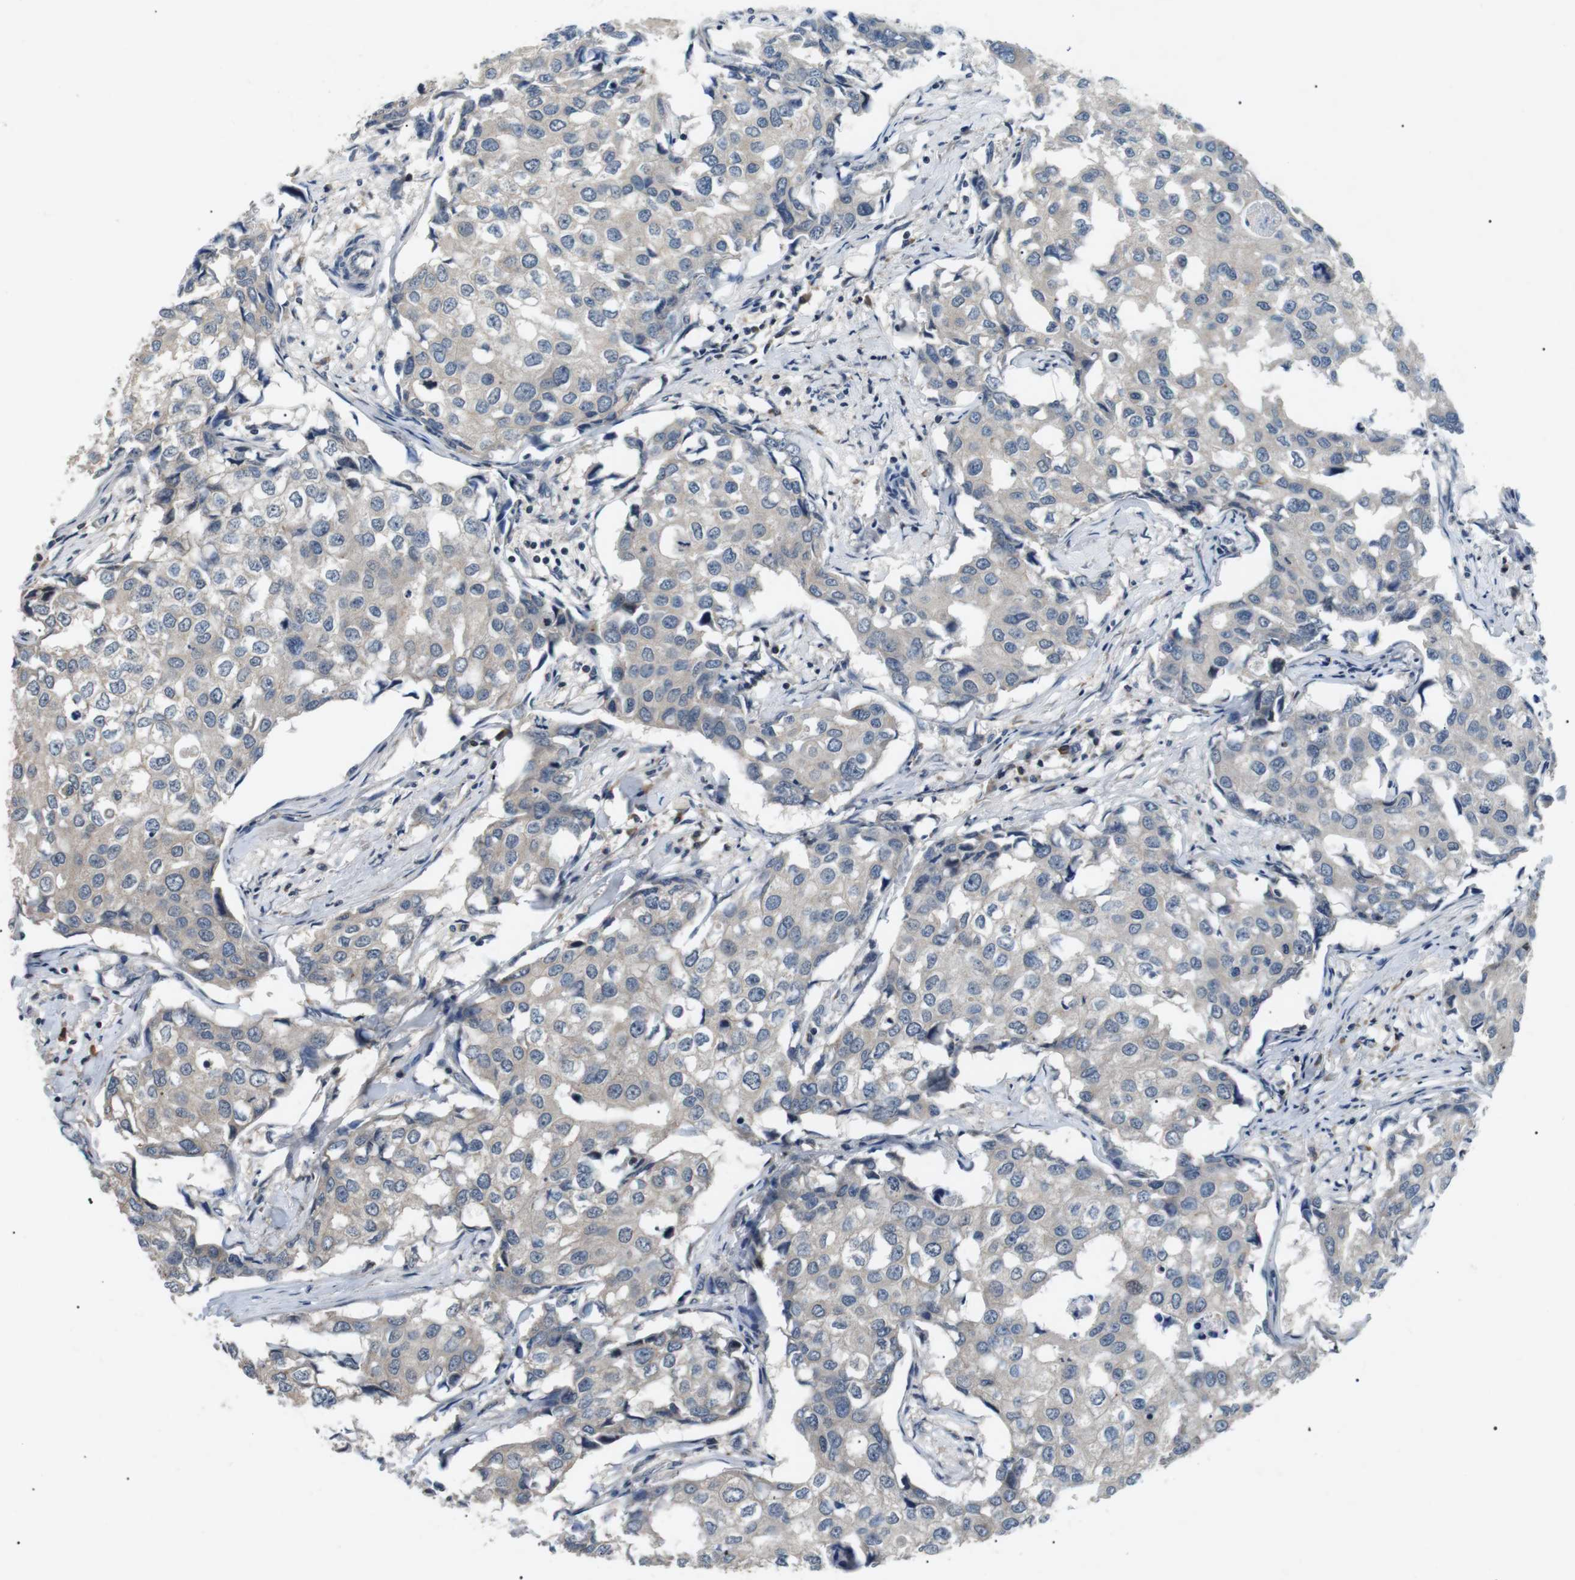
{"staining": {"intensity": "negative", "quantity": "none", "location": "none"}, "tissue": "breast cancer", "cell_type": "Tumor cells", "image_type": "cancer", "snomed": [{"axis": "morphology", "description": "Duct carcinoma"}, {"axis": "topography", "description": "Breast"}], "caption": "Tumor cells show no significant protein staining in breast cancer (invasive ductal carcinoma). (DAB IHC with hematoxylin counter stain).", "gene": "HSPA13", "patient": {"sex": "female", "age": 27}}